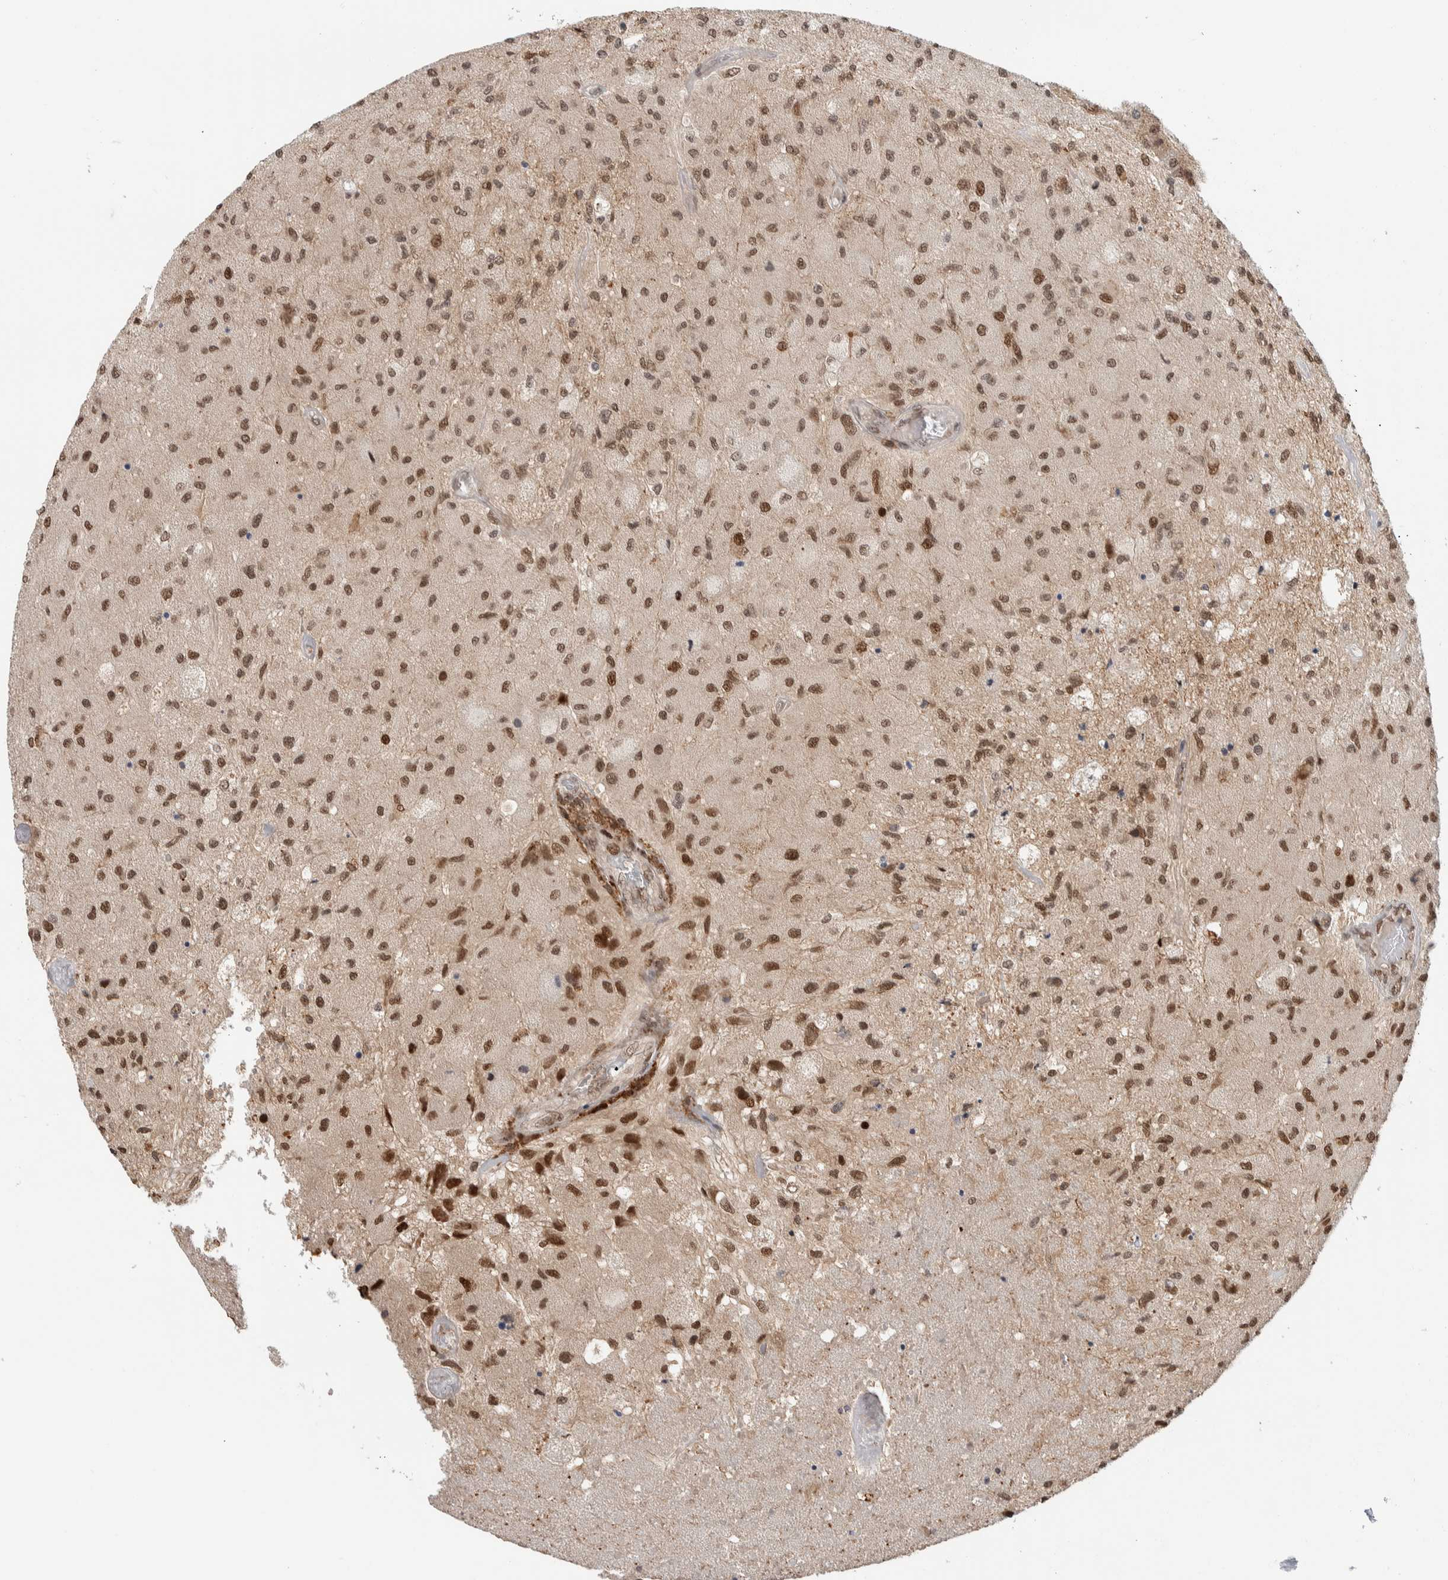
{"staining": {"intensity": "moderate", "quantity": ">75%", "location": "nuclear"}, "tissue": "glioma", "cell_type": "Tumor cells", "image_type": "cancer", "snomed": [{"axis": "morphology", "description": "Normal tissue, NOS"}, {"axis": "morphology", "description": "Glioma, malignant, High grade"}, {"axis": "topography", "description": "Cerebral cortex"}], "caption": "DAB (3,3'-diaminobenzidine) immunohistochemical staining of human glioma displays moderate nuclear protein positivity in approximately >75% of tumor cells. (DAB IHC with brightfield microscopy, high magnification).", "gene": "TNRC18", "patient": {"sex": "male", "age": 77}}